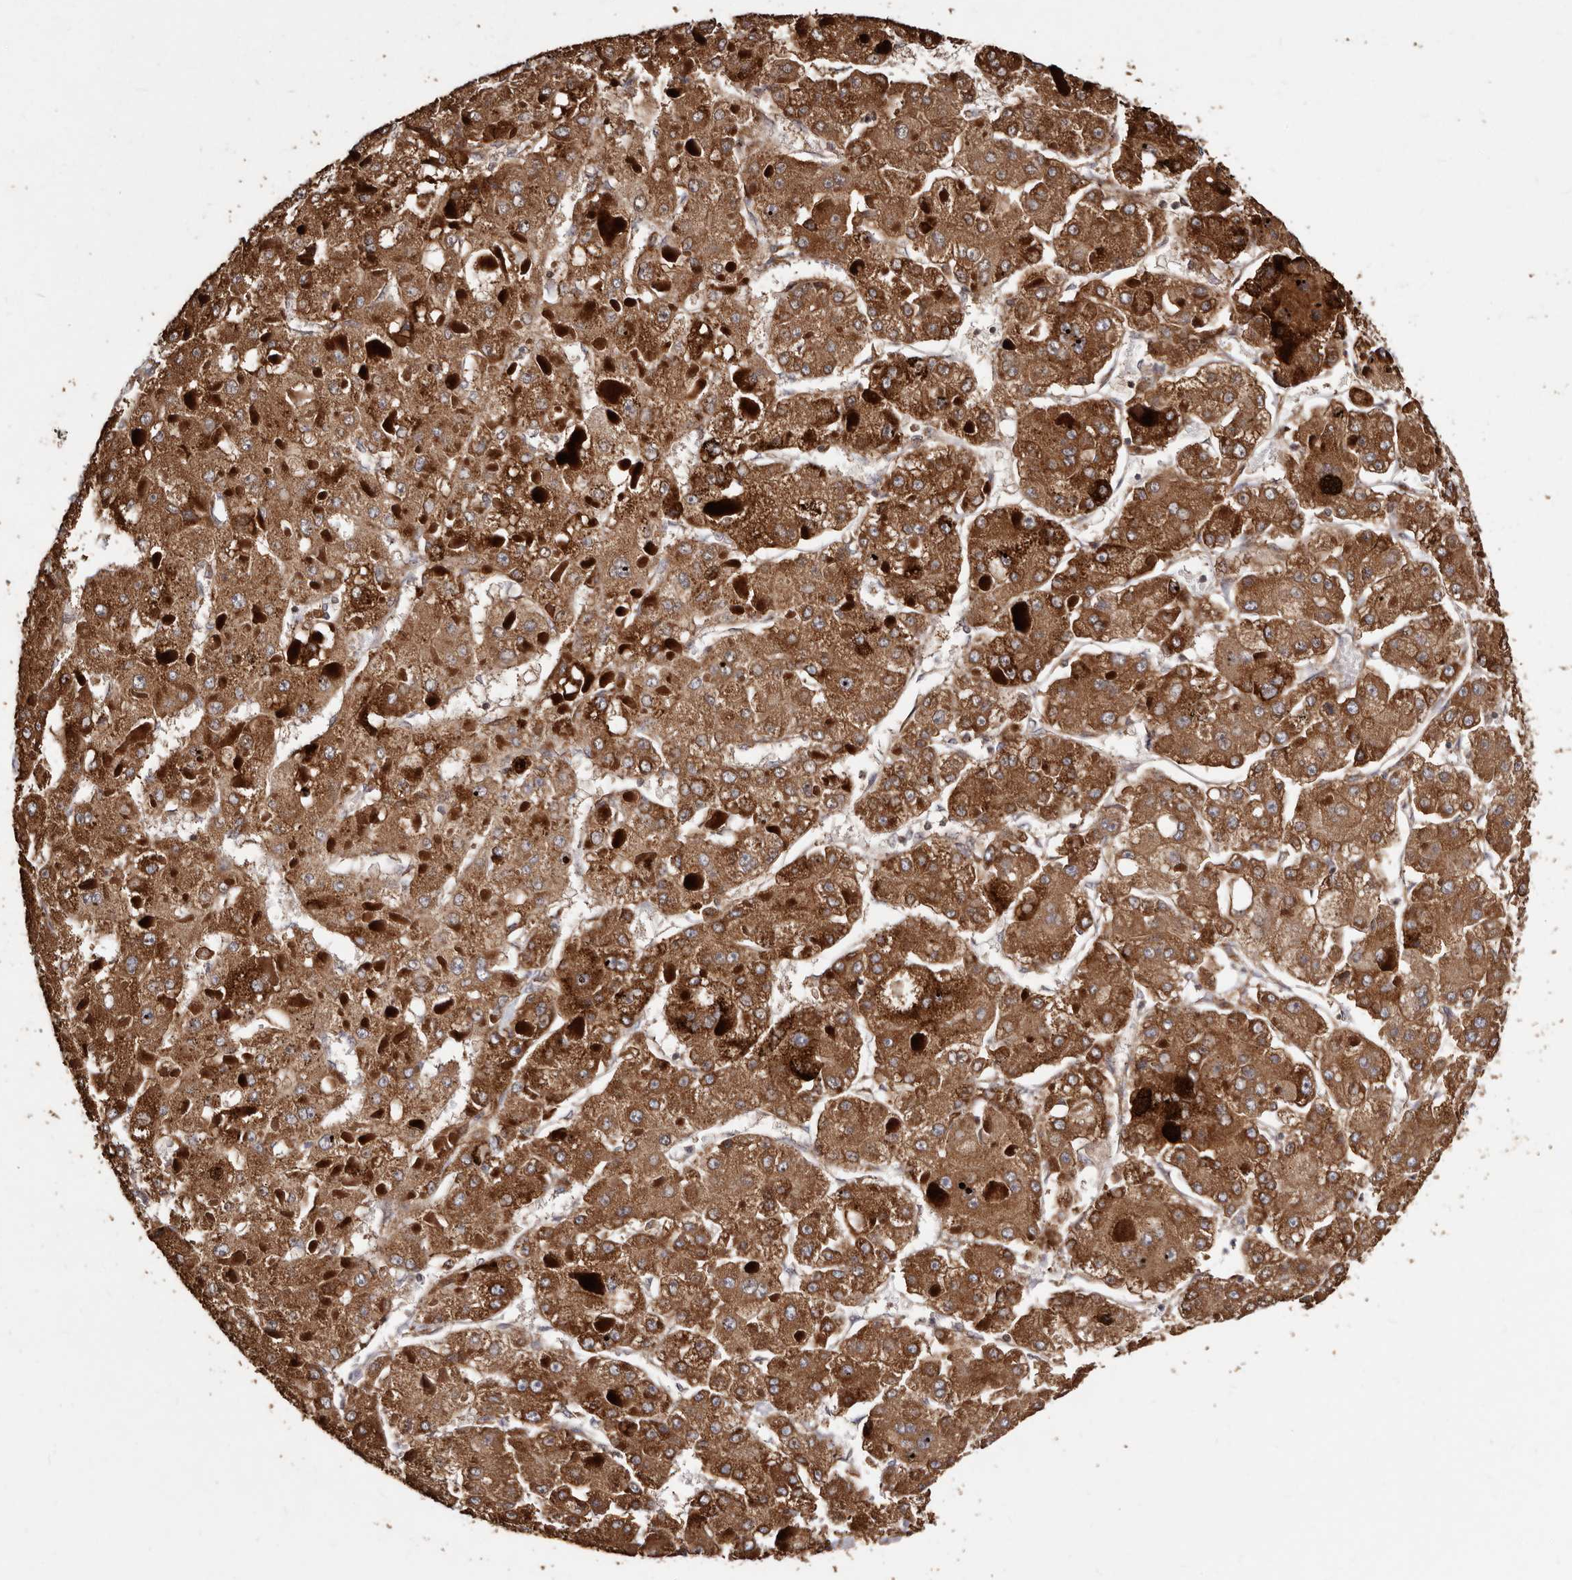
{"staining": {"intensity": "strong", "quantity": ">75%", "location": "cytoplasmic/membranous"}, "tissue": "liver cancer", "cell_type": "Tumor cells", "image_type": "cancer", "snomed": [{"axis": "morphology", "description": "Carcinoma, Hepatocellular, NOS"}, {"axis": "topography", "description": "Liver"}], "caption": "Liver cancer (hepatocellular carcinoma) tissue demonstrates strong cytoplasmic/membranous positivity in about >75% of tumor cells", "gene": "STEAP2", "patient": {"sex": "female", "age": 73}}